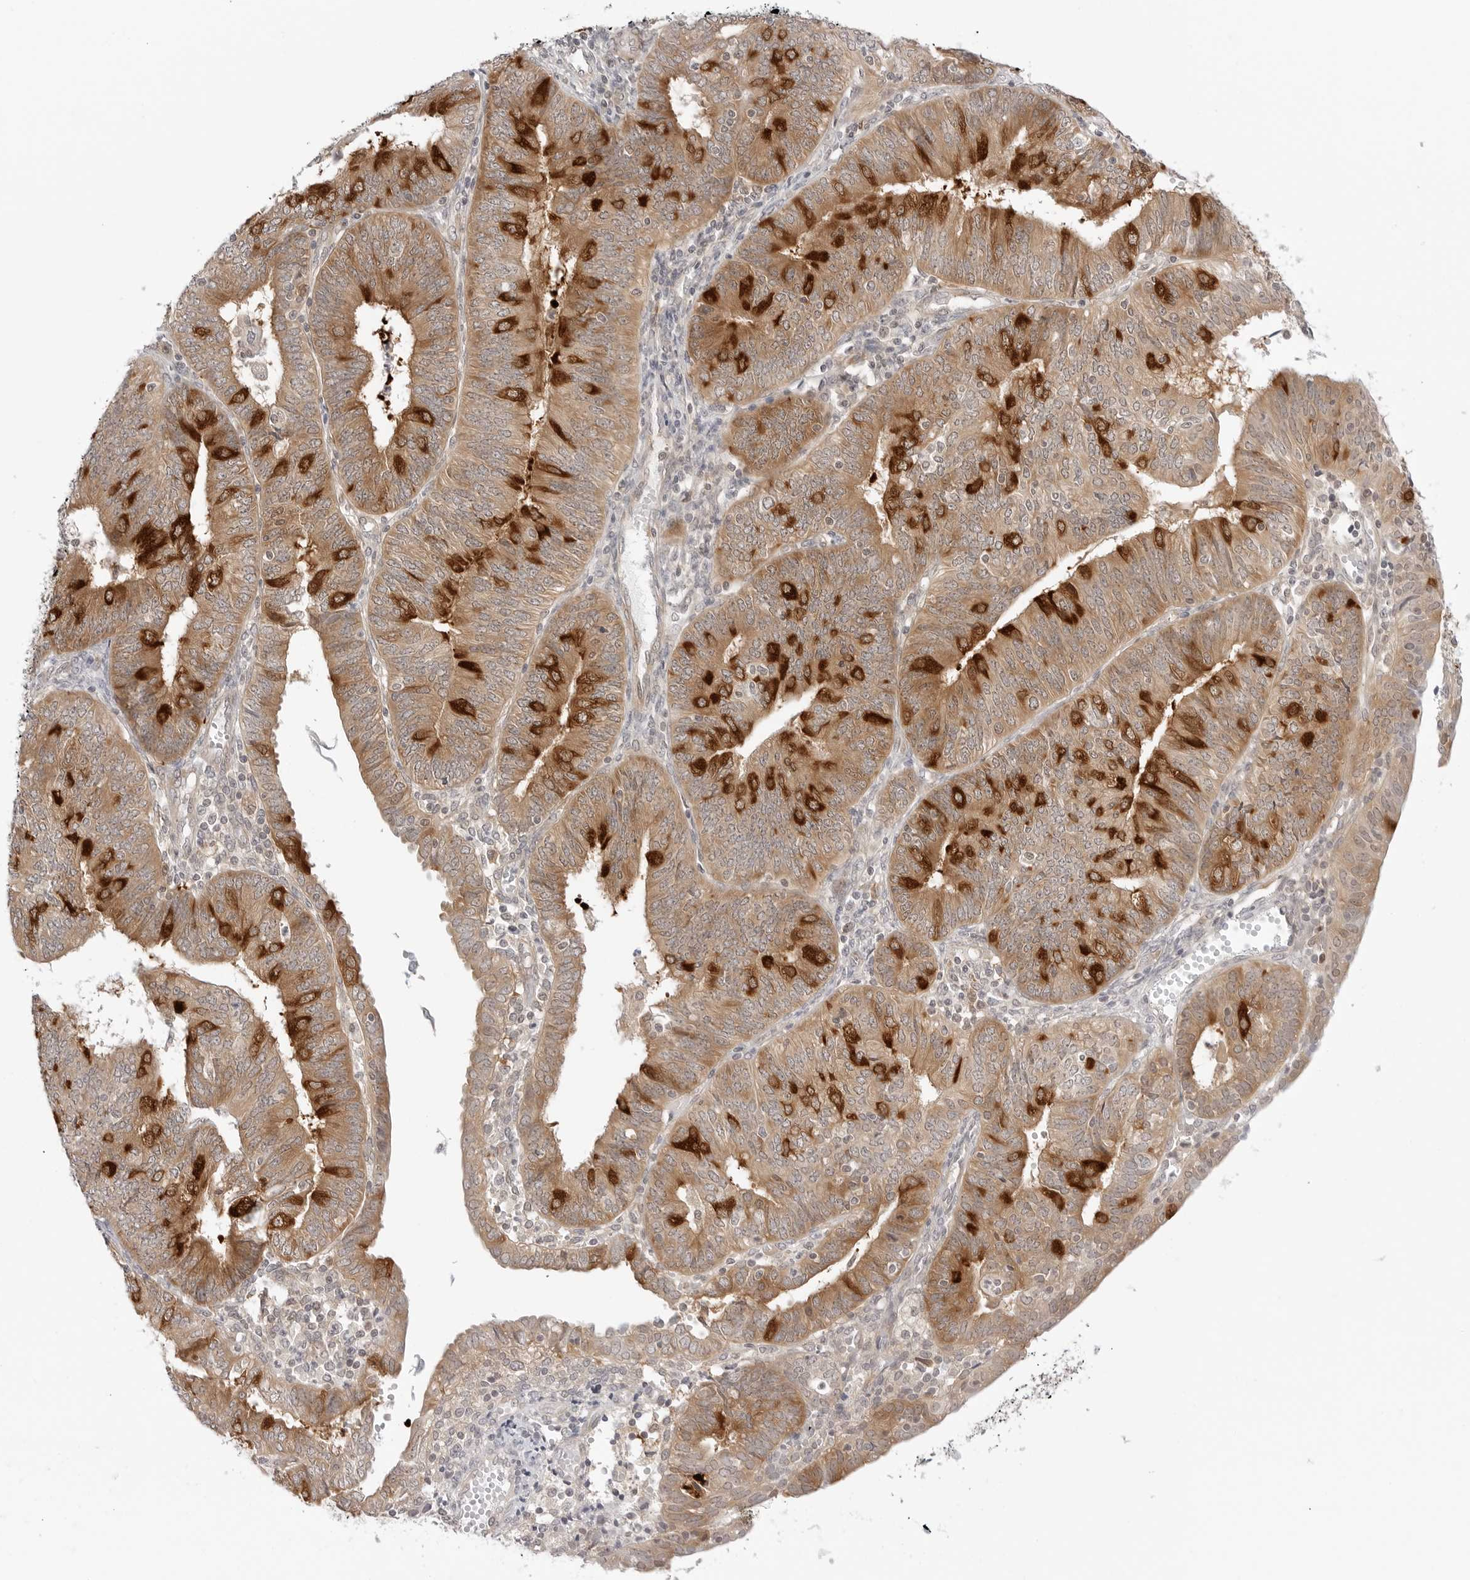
{"staining": {"intensity": "strong", "quantity": "25%-75%", "location": "cytoplasmic/membranous"}, "tissue": "endometrial cancer", "cell_type": "Tumor cells", "image_type": "cancer", "snomed": [{"axis": "morphology", "description": "Adenocarcinoma, NOS"}, {"axis": "topography", "description": "Endometrium"}], "caption": "Endometrial adenocarcinoma stained with immunohistochemistry (IHC) shows strong cytoplasmic/membranous staining in about 25%-75% of tumor cells.", "gene": "NUDC", "patient": {"sex": "female", "age": 58}}